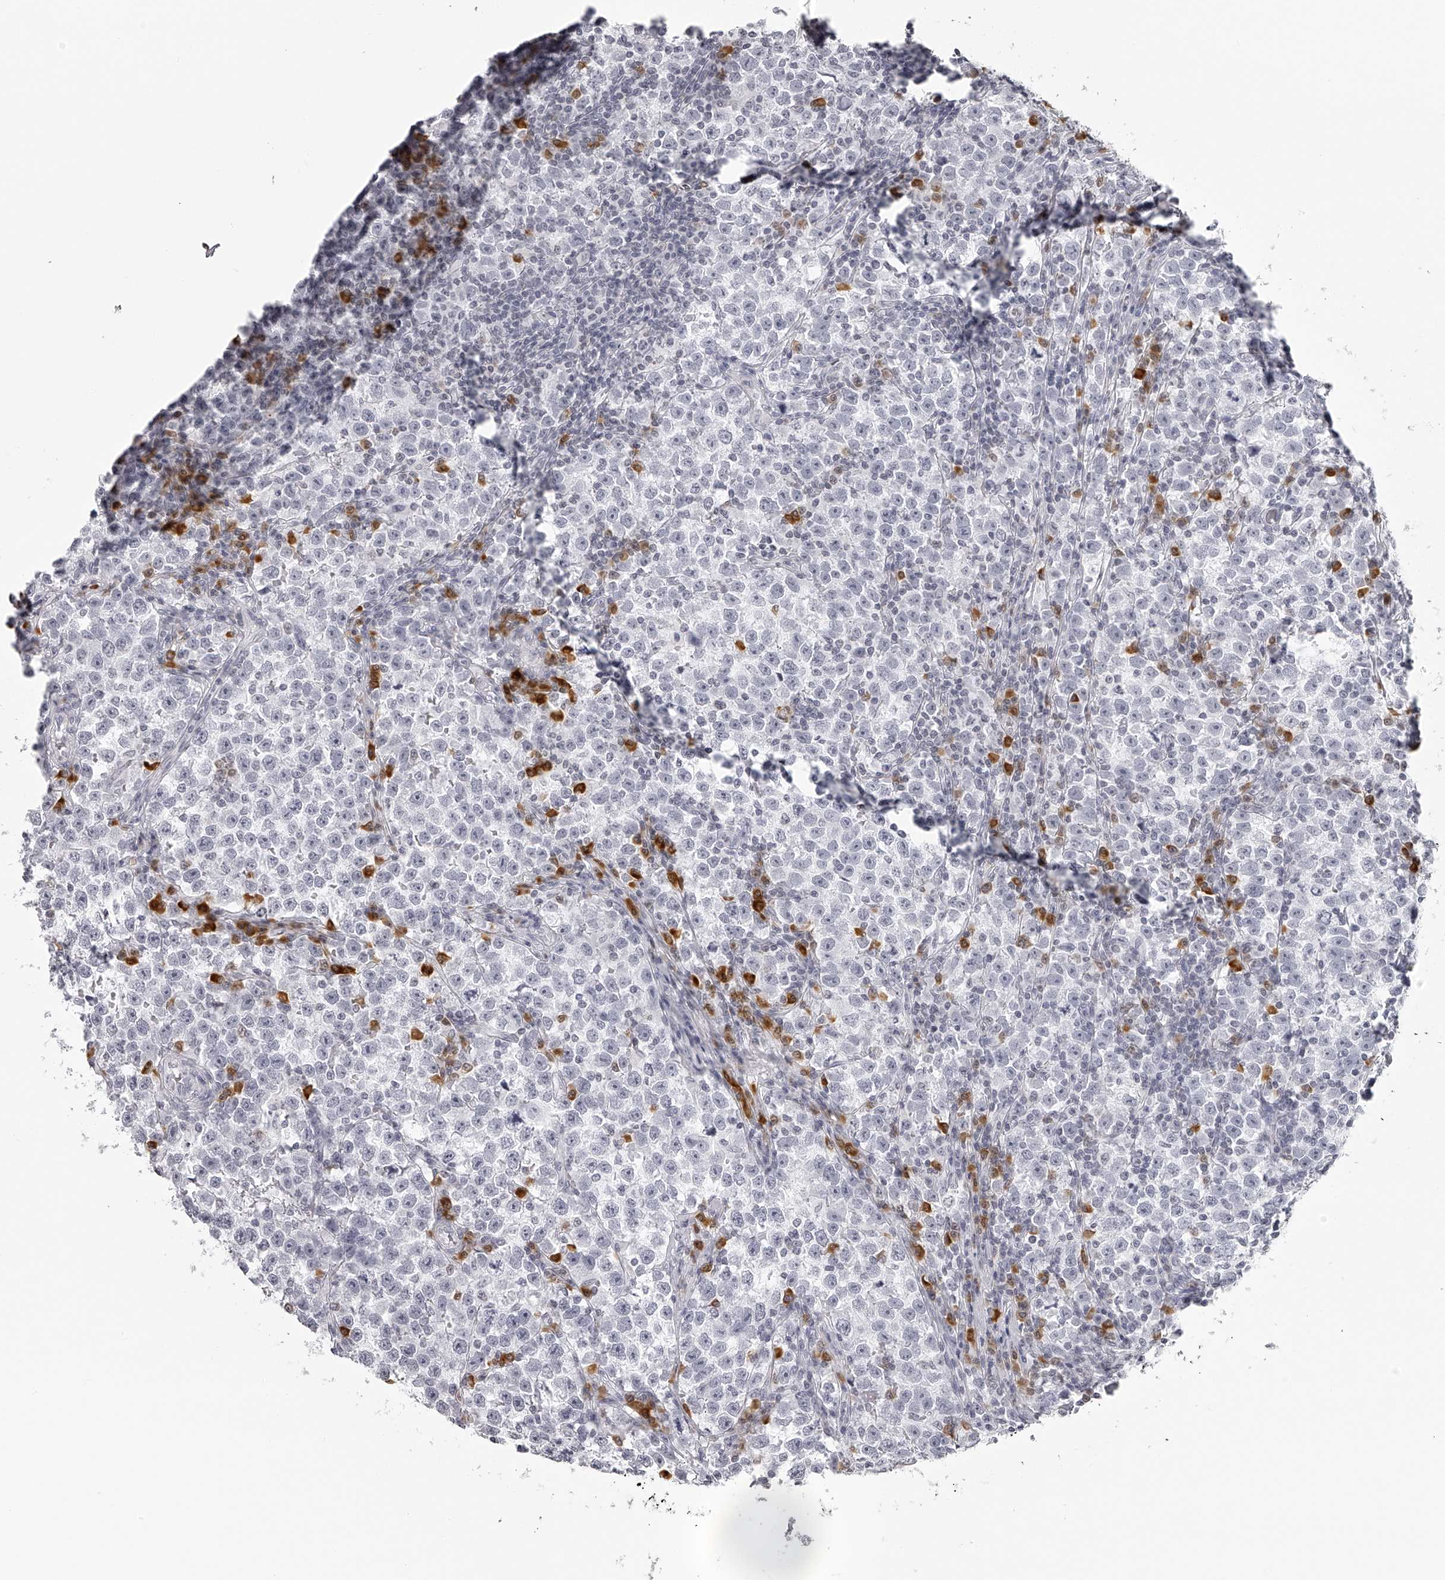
{"staining": {"intensity": "negative", "quantity": "none", "location": "none"}, "tissue": "testis cancer", "cell_type": "Tumor cells", "image_type": "cancer", "snomed": [{"axis": "morphology", "description": "Normal tissue, NOS"}, {"axis": "morphology", "description": "Seminoma, NOS"}, {"axis": "topography", "description": "Testis"}], "caption": "An IHC micrograph of testis cancer (seminoma) is shown. There is no staining in tumor cells of testis cancer (seminoma).", "gene": "SEC11C", "patient": {"sex": "male", "age": 43}}